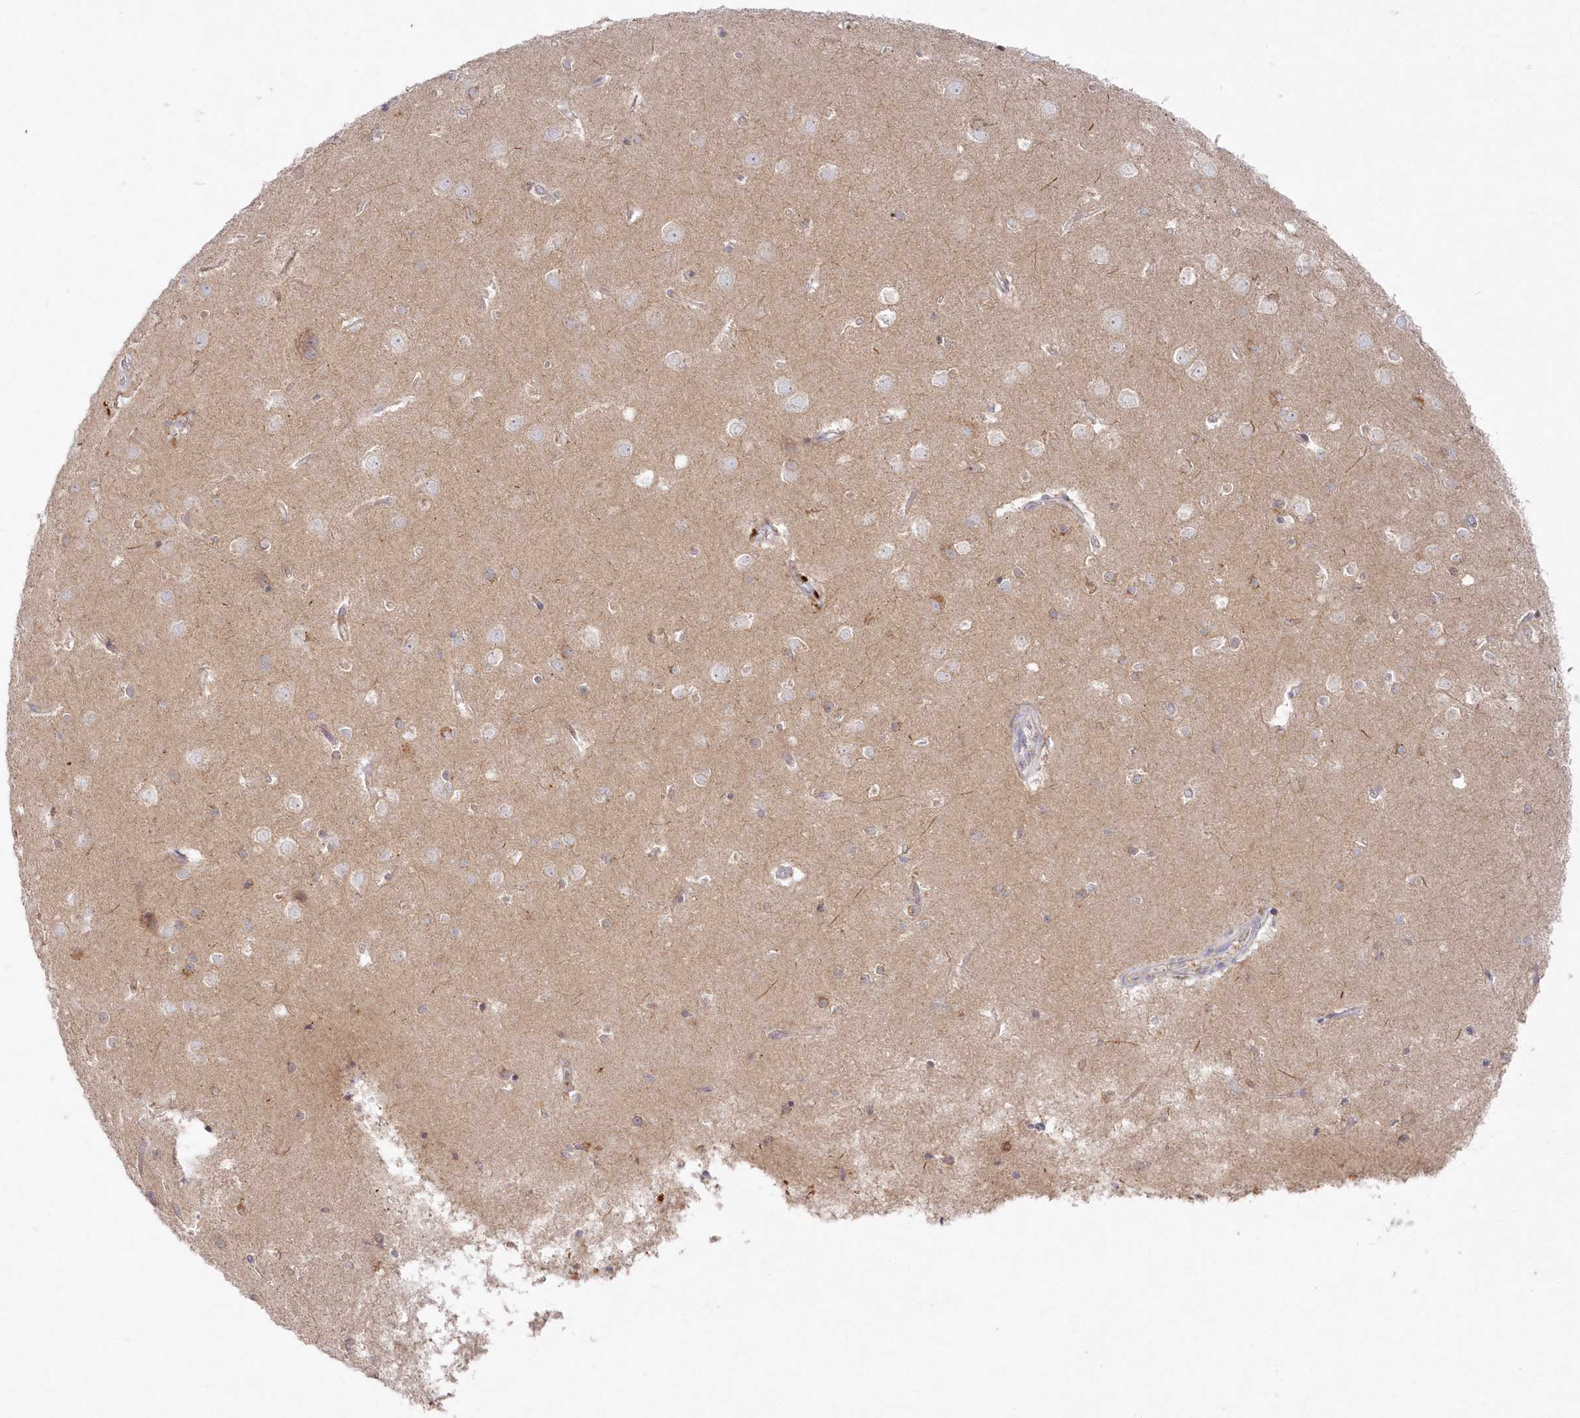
{"staining": {"intensity": "negative", "quantity": "none", "location": "none"}, "tissue": "cerebral cortex", "cell_type": "Endothelial cells", "image_type": "normal", "snomed": [{"axis": "morphology", "description": "Normal tissue, NOS"}, {"axis": "topography", "description": "Cerebral cortex"}], "caption": "Endothelial cells are negative for protein expression in normal human cerebral cortex. (IHC, brightfield microscopy, high magnification).", "gene": "ARSB", "patient": {"sex": "male", "age": 54}}